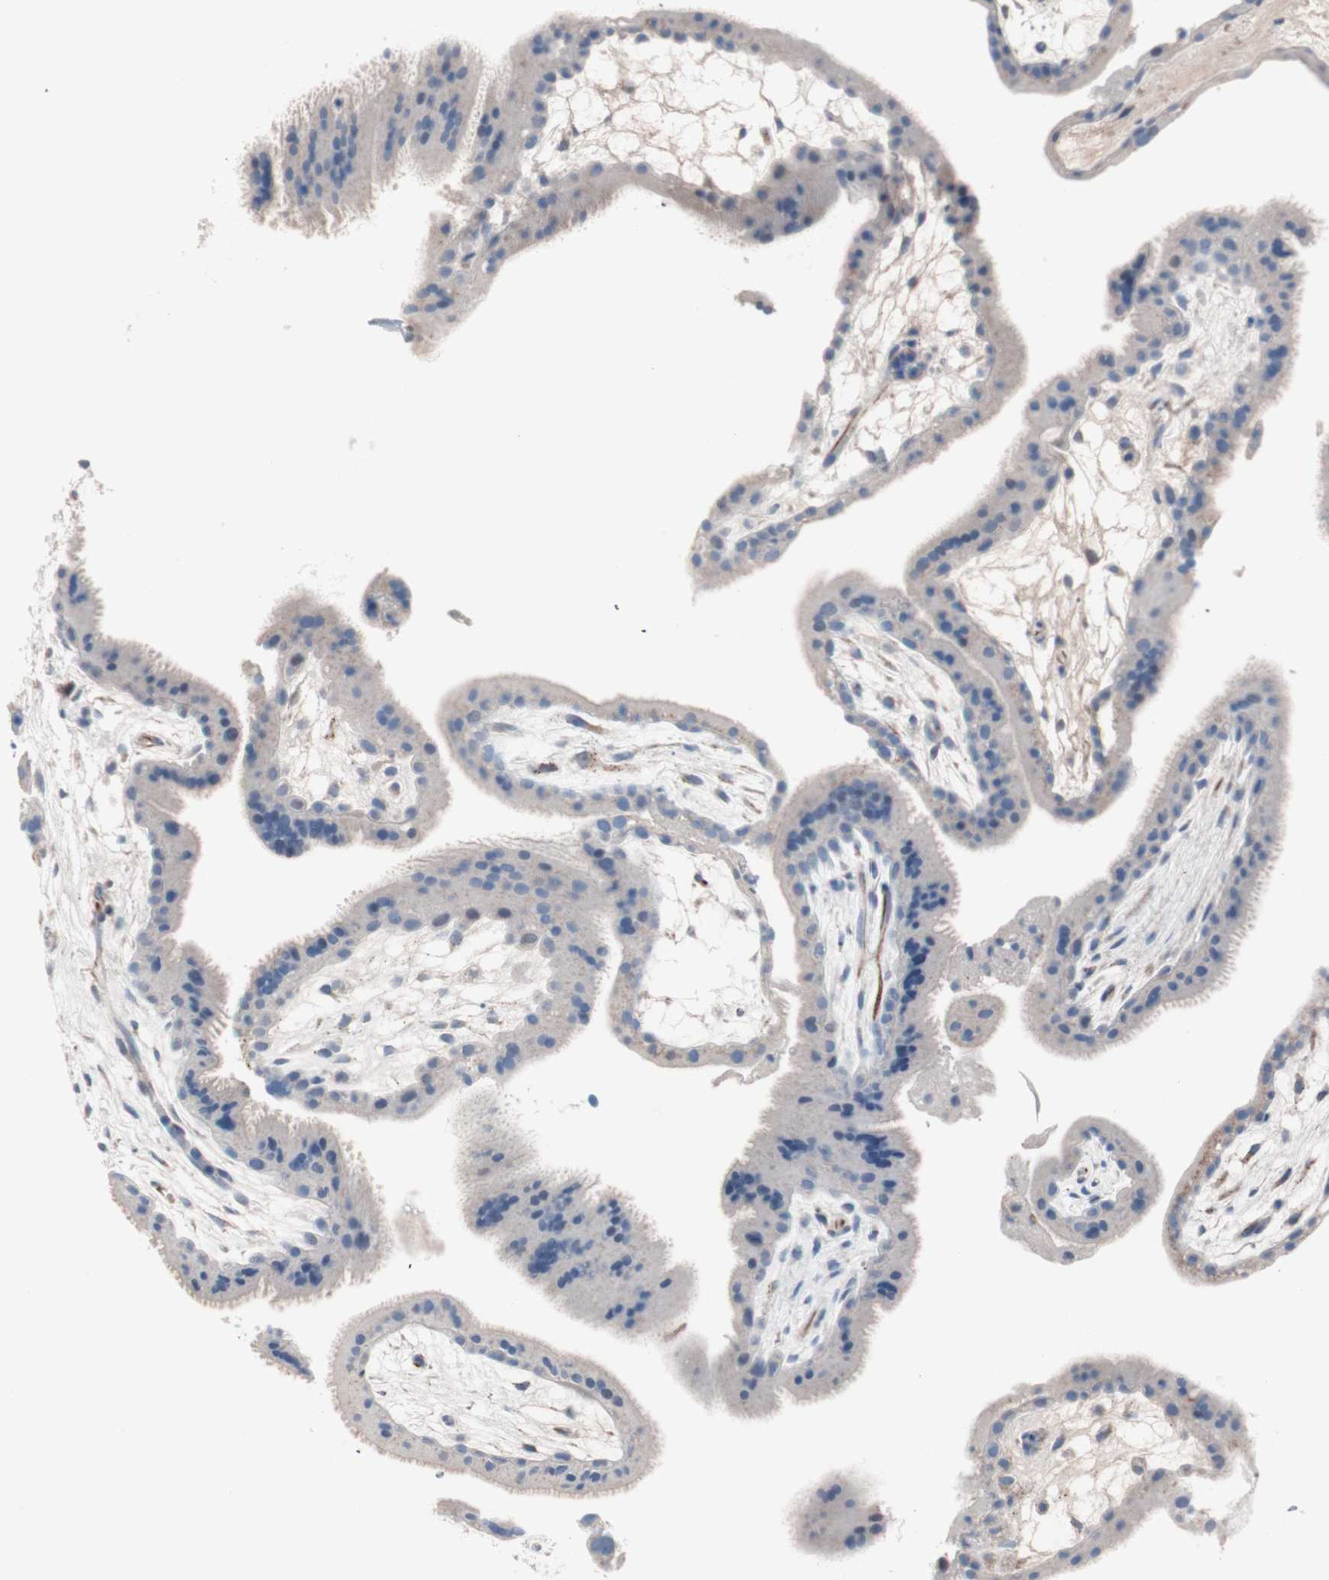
{"staining": {"intensity": "negative", "quantity": "none", "location": "none"}, "tissue": "placenta", "cell_type": "Decidual cells", "image_type": "normal", "snomed": [{"axis": "morphology", "description": "Normal tissue, NOS"}, {"axis": "topography", "description": "Placenta"}], "caption": "An immunohistochemistry (IHC) image of benign placenta is shown. There is no staining in decidual cells of placenta. (DAB IHC, high magnification).", "gene": "ULBP1", "patient": {"sex": "female", "age": 19}}